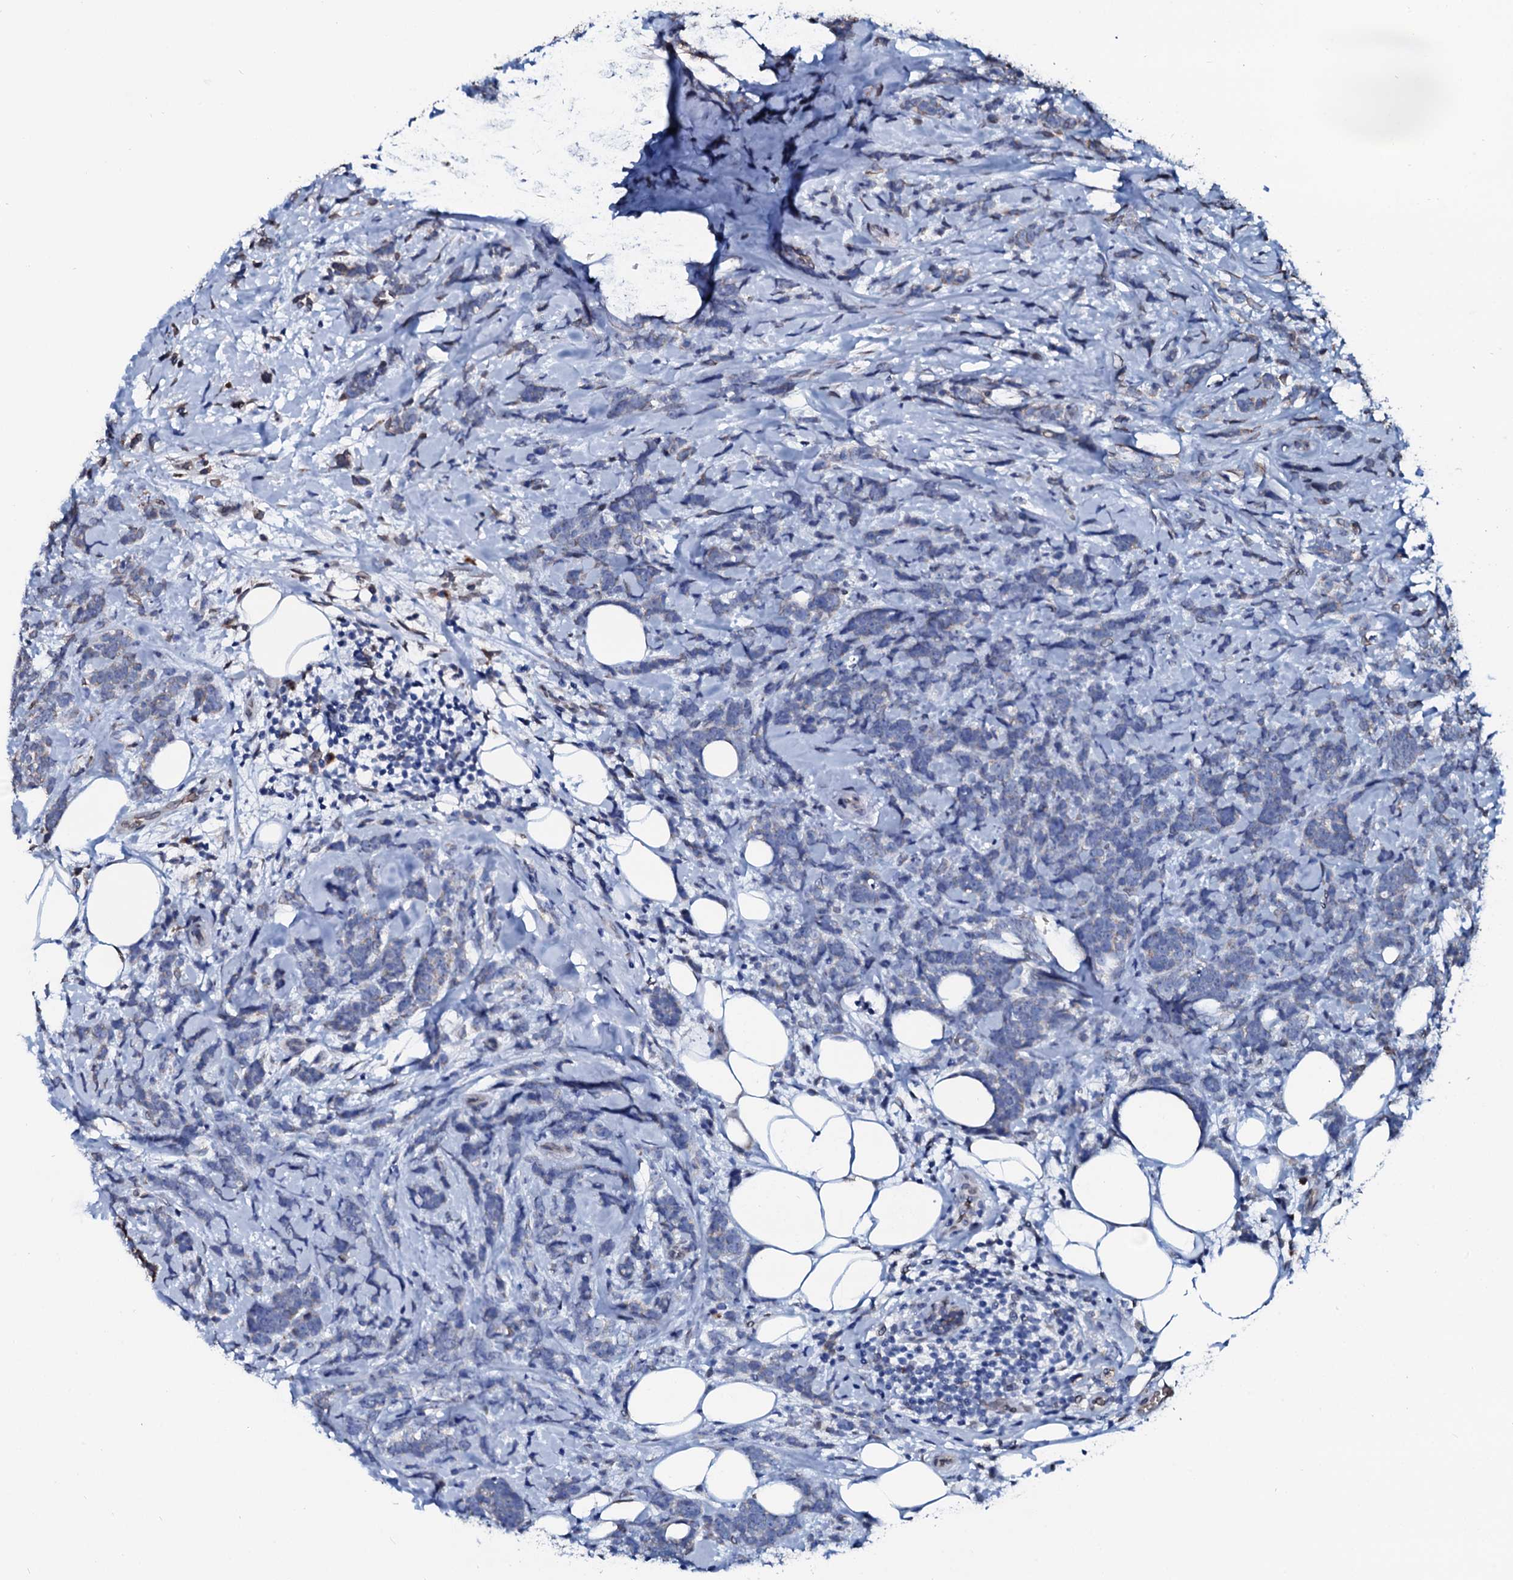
{"staining": {"intensity": "negative", "quantity": "none", "location": "none"}, "tissue": "breast cancer", "cell_type": "Tumor cells", "image_type": "cancer", "snomed": [{"axis": "morphology", "description": "Lobular carcinoma"}, {"axis": "topography", "description": "Breast"}], "caption": "High power microscopy histopathology image of an immunohistochemistry (IHC) photomicrograph of breast lobular carcinoma, revealing no significant staining in tumor cells.", "gene": "NRP2", "patient": {"sex": "female", "age": 58}}